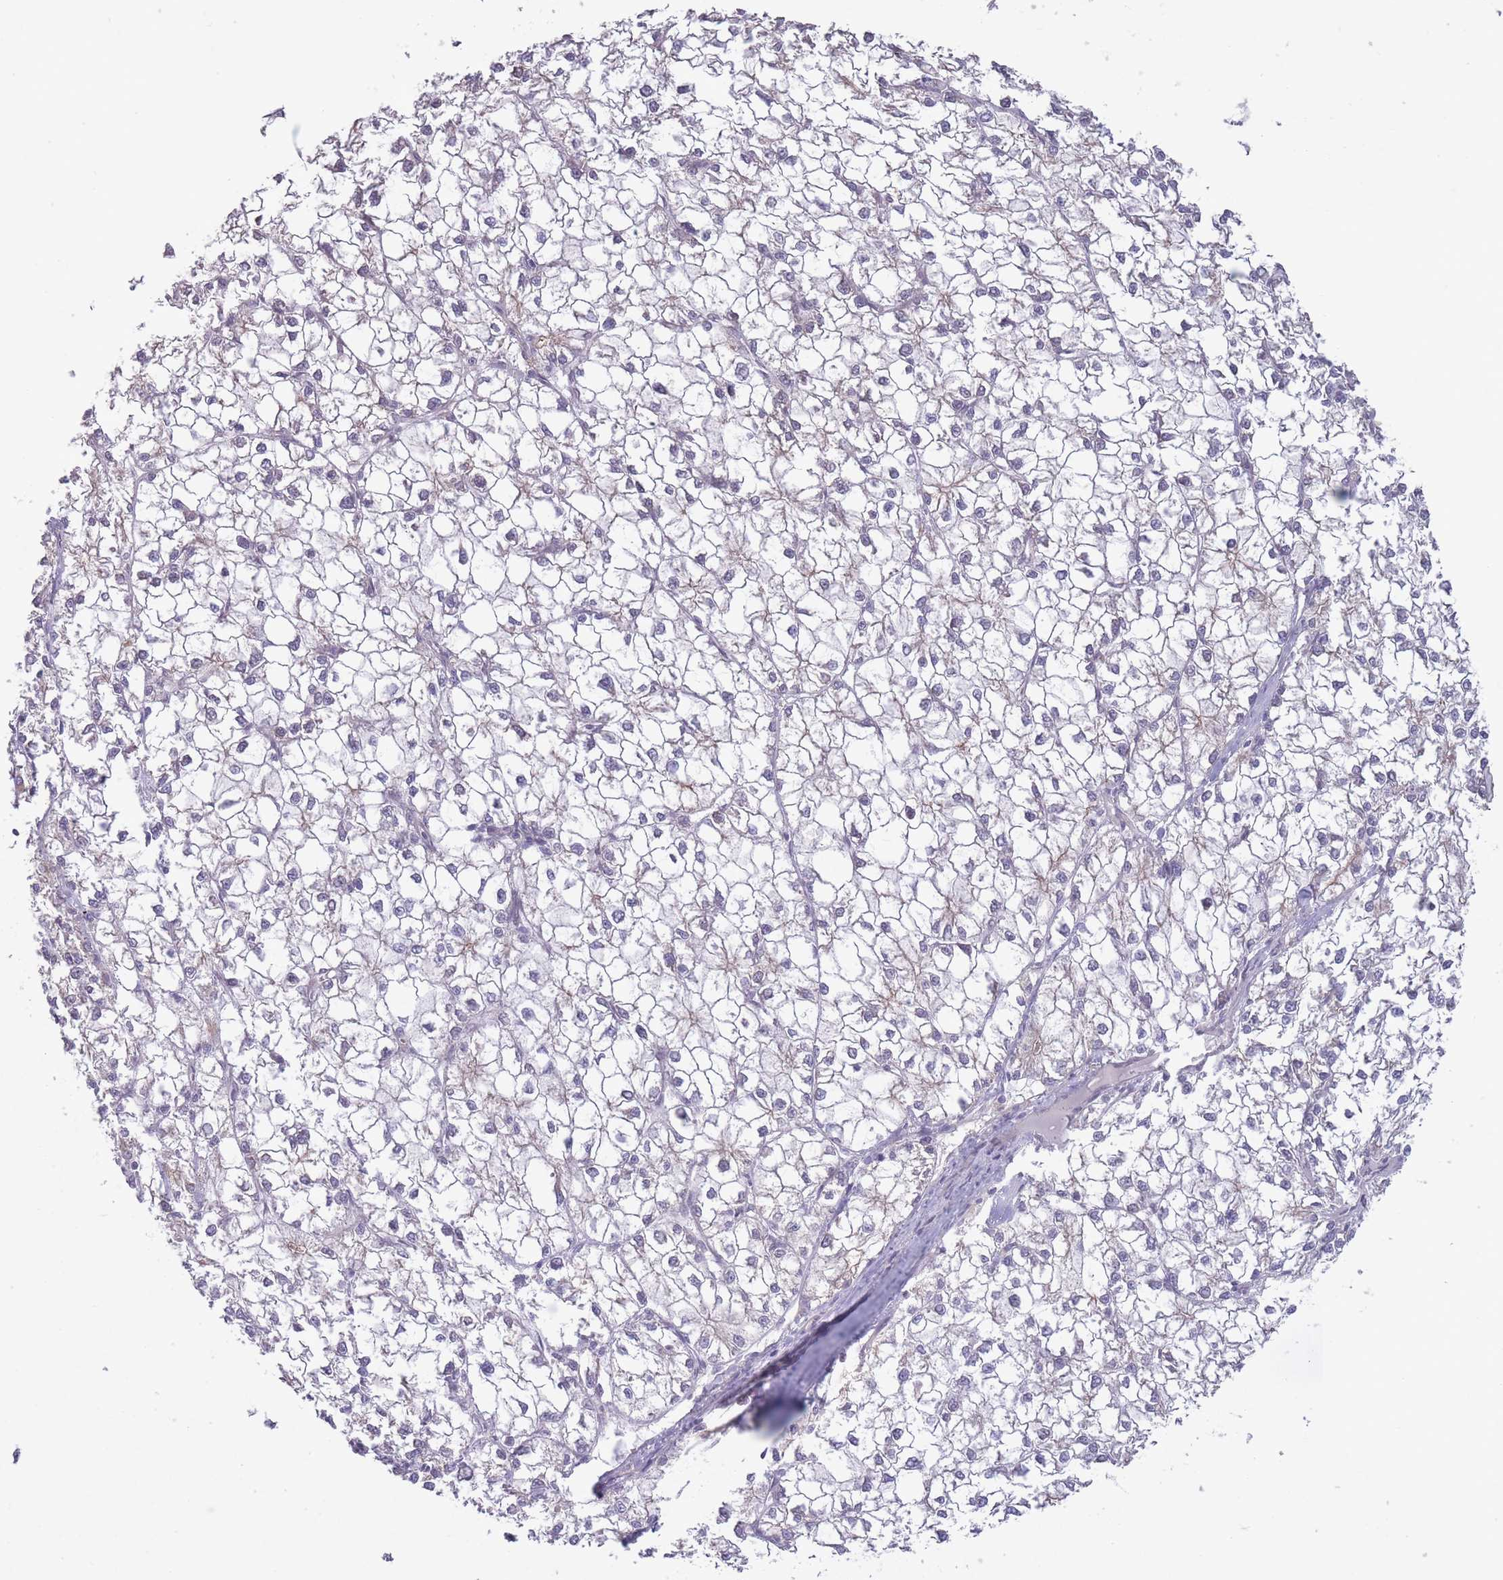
{"staining": {"intensity": "negative", "quantity": "none", "location": "none"}, "tissue": "liver cancer", "cell_type": "Tumor cells", "image_type": "cancer", "snomed": [{"axis": "morphology", "description": "Carcinoma, Hepatocellular, NOS"}, {"axis": "topography", "description": "Liver"}], "caption": "Tumor cells show no significant protein staining in liver cancer.", "gene": "ARPIN", "patient": {"sex": "female", "age": 43}}